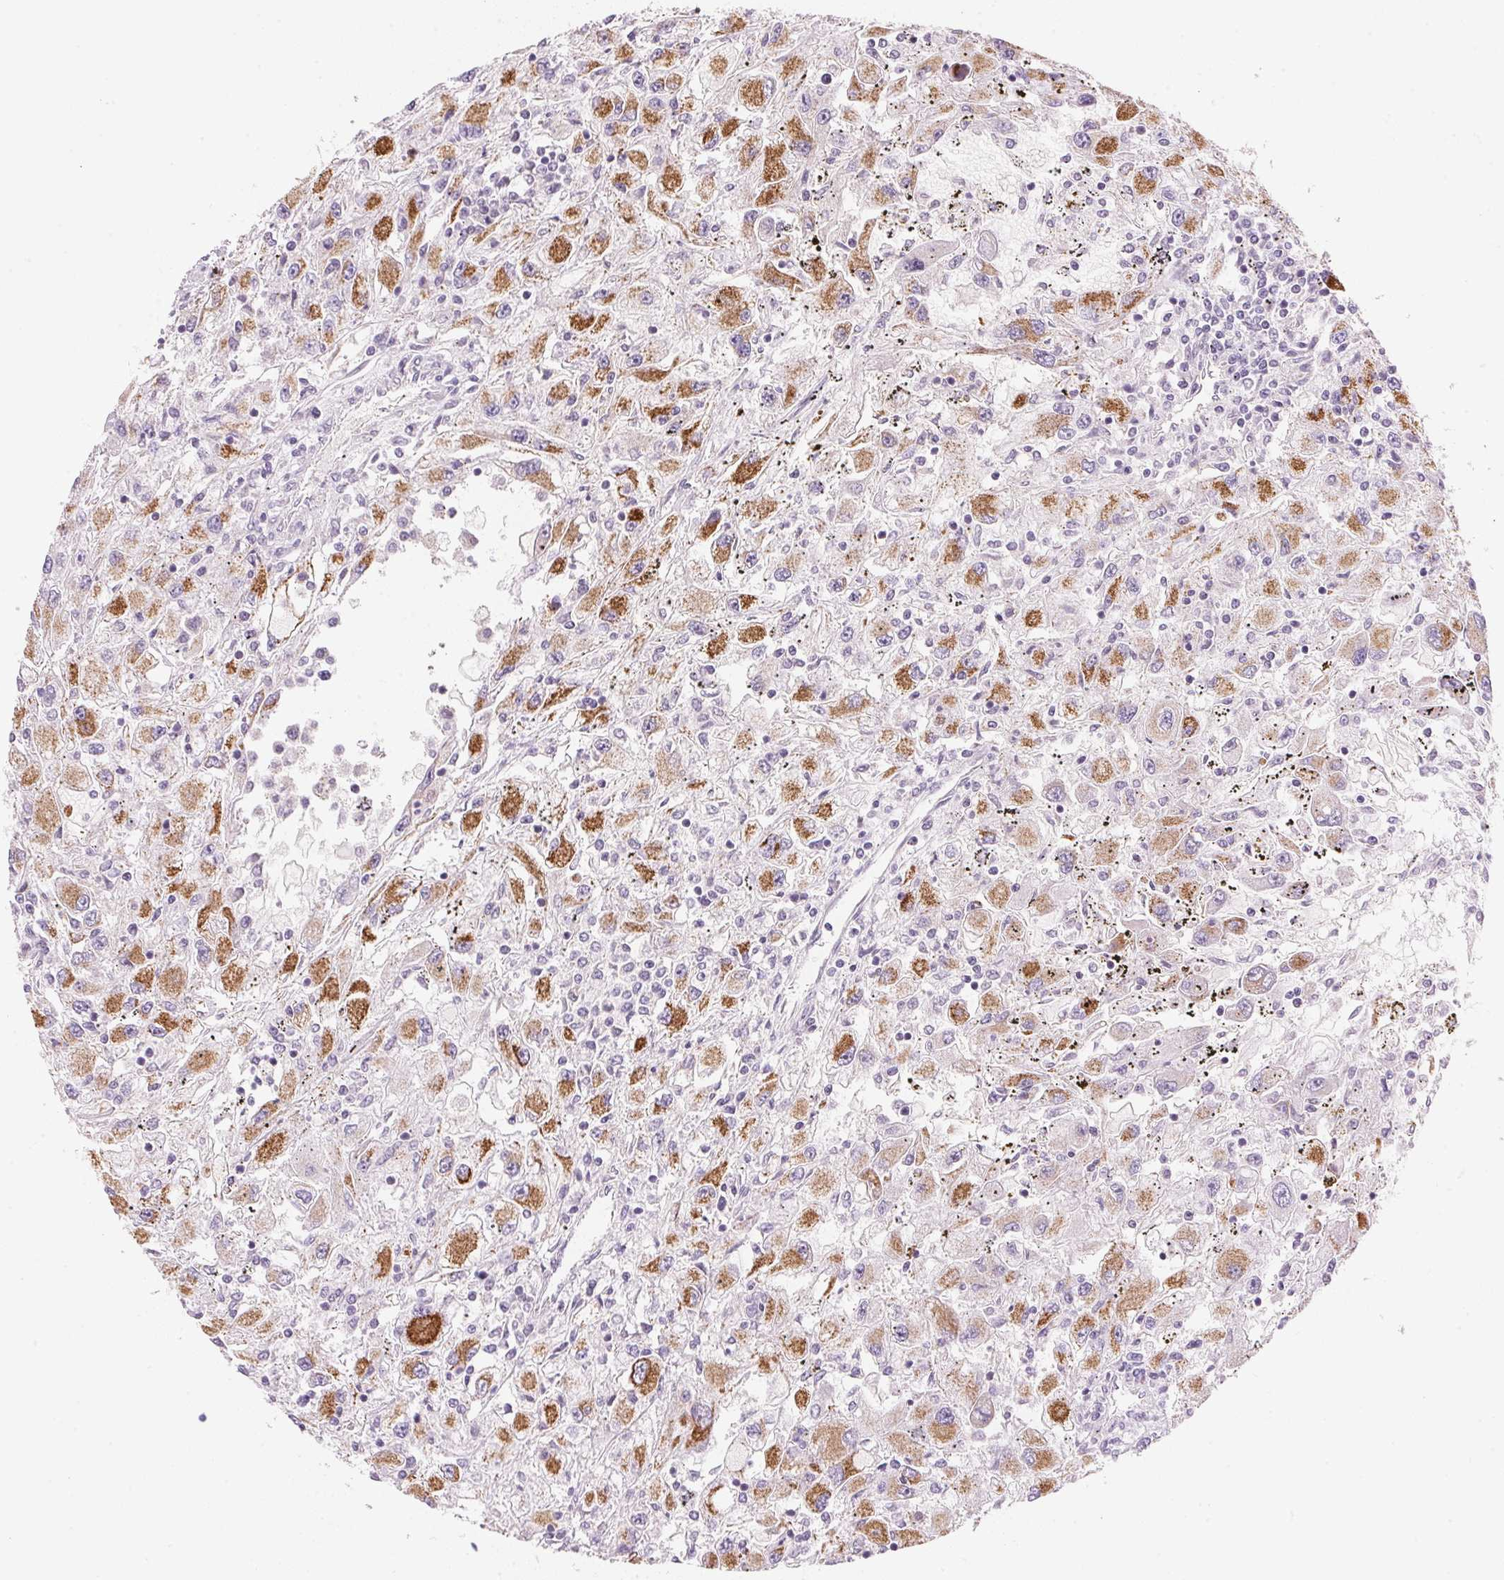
{"staining": {"intensity": "moderate", "quantity": "25%-75%", "location": "cytoplasmic/membranous"}, "tissue": "renal cancer", "cell_type": "Tumor cells", "image_type": "cancer", "snomed": [{"axis": "morphology", "description": "Adenocarcinoma, NOS"}, {"axis": "topography", "description": "Kidney"}], "caption": "Immunohistochemistry (IHC) (DAB (3,3'-diaminobenzidine)) staining of renal adenocarcinoma displays moderate cytoplasmic/membranous protein expression in approximately 25%-75% of tumor cells. (DAB IHC with brightfield microscopy, high magnification).", "gene": "CYP11B1", "patient": {"sex": "female", "age": 67}}